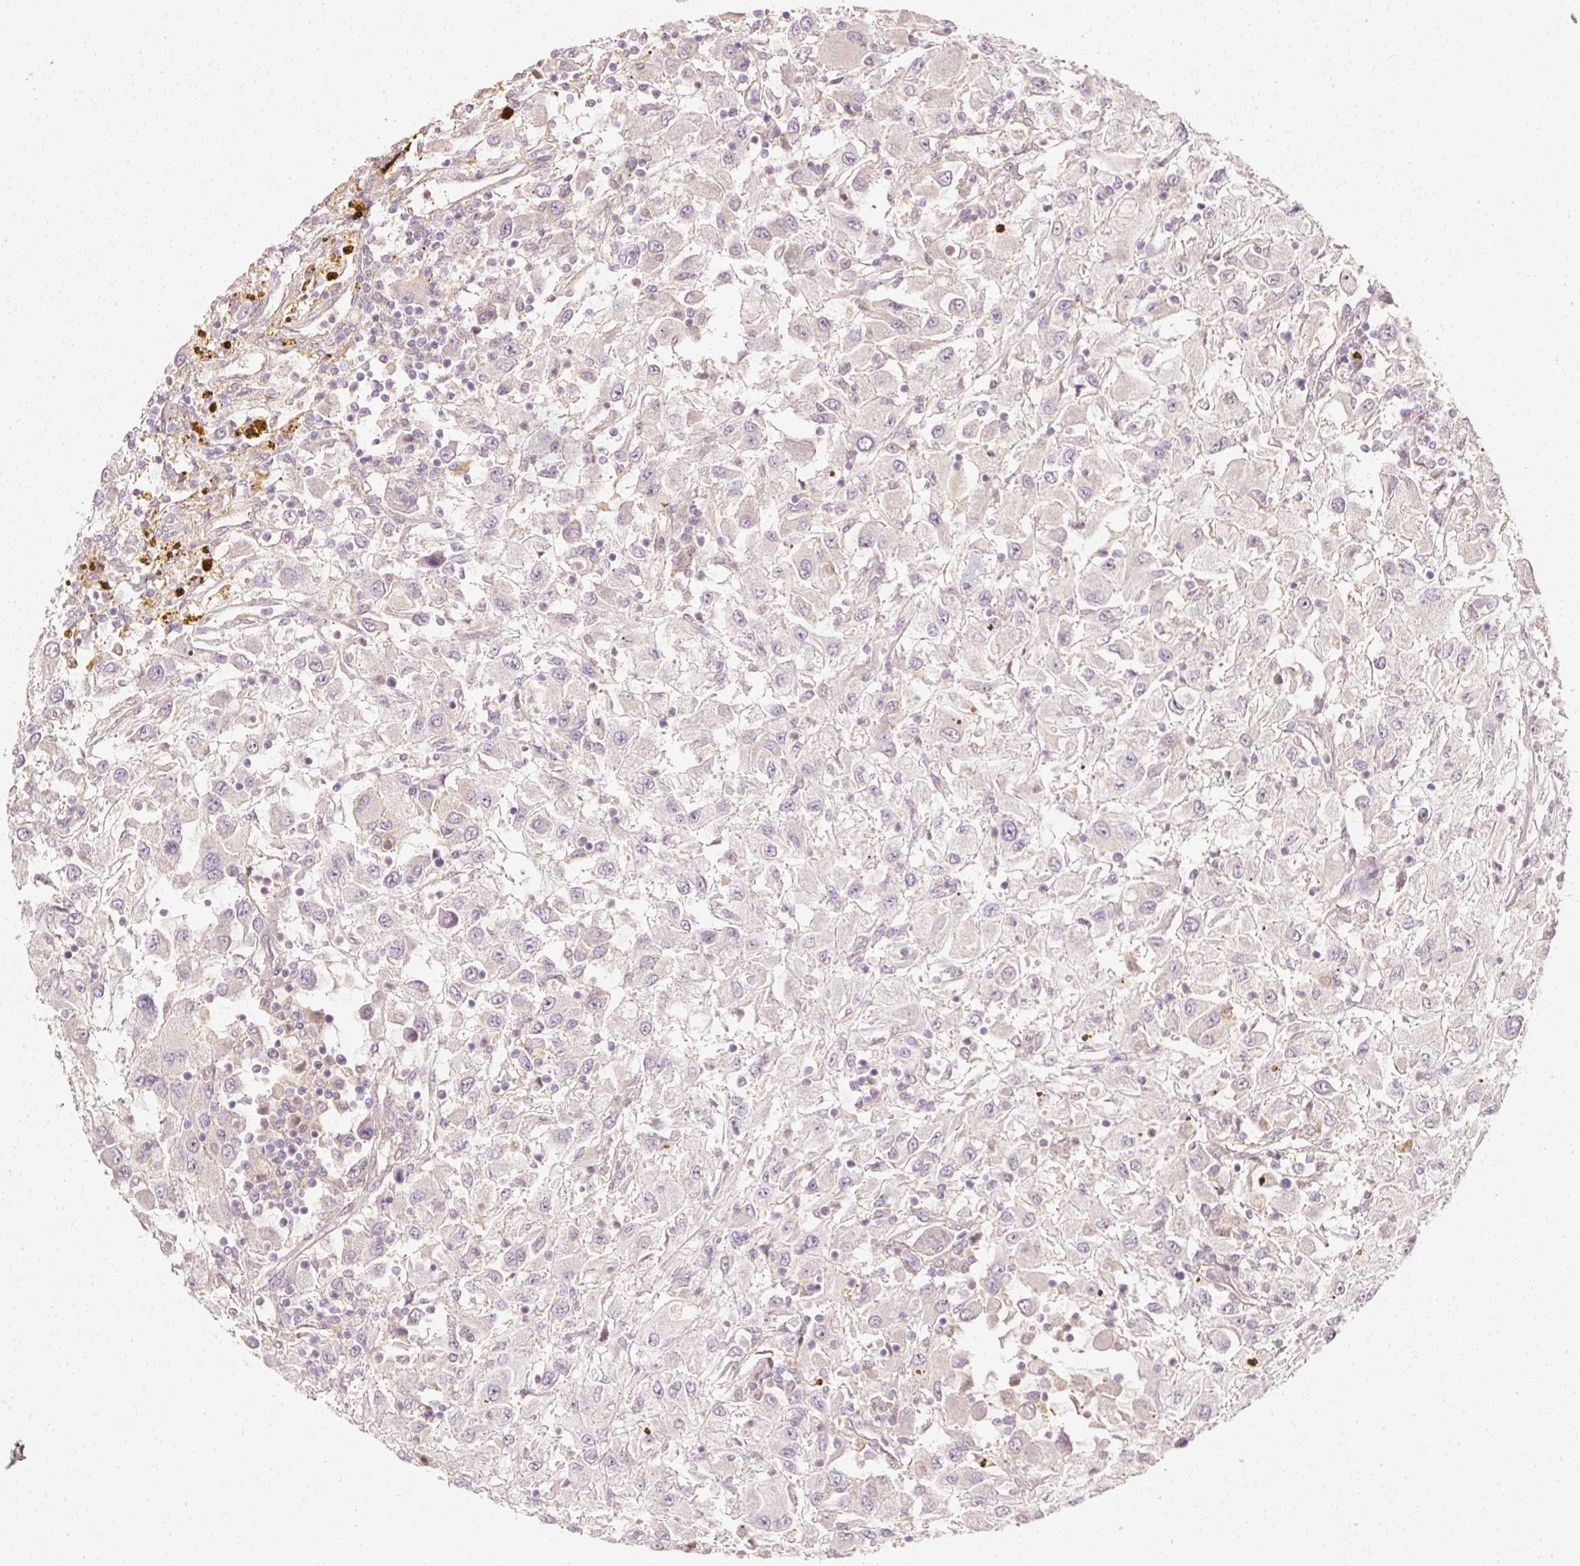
{"staining": {"intensity": "negative", "quantity": "none", "location": "none"}, "tissue": "renal cancer", "cell_type": "Tumor cells", "image_type": "cancer", "snomed": [{"axis": "morphology", "description": "Adenocarcinoma, NOS"}, {"axis": "topography", "description": "Kidney"}], "caption": "DAB immunohistochemical staining of renal adenocarcinoma reveals no significant positivity in tumor cells.", "gene": "GNAQ", "patient": {"sex": "female", "age": 67}}